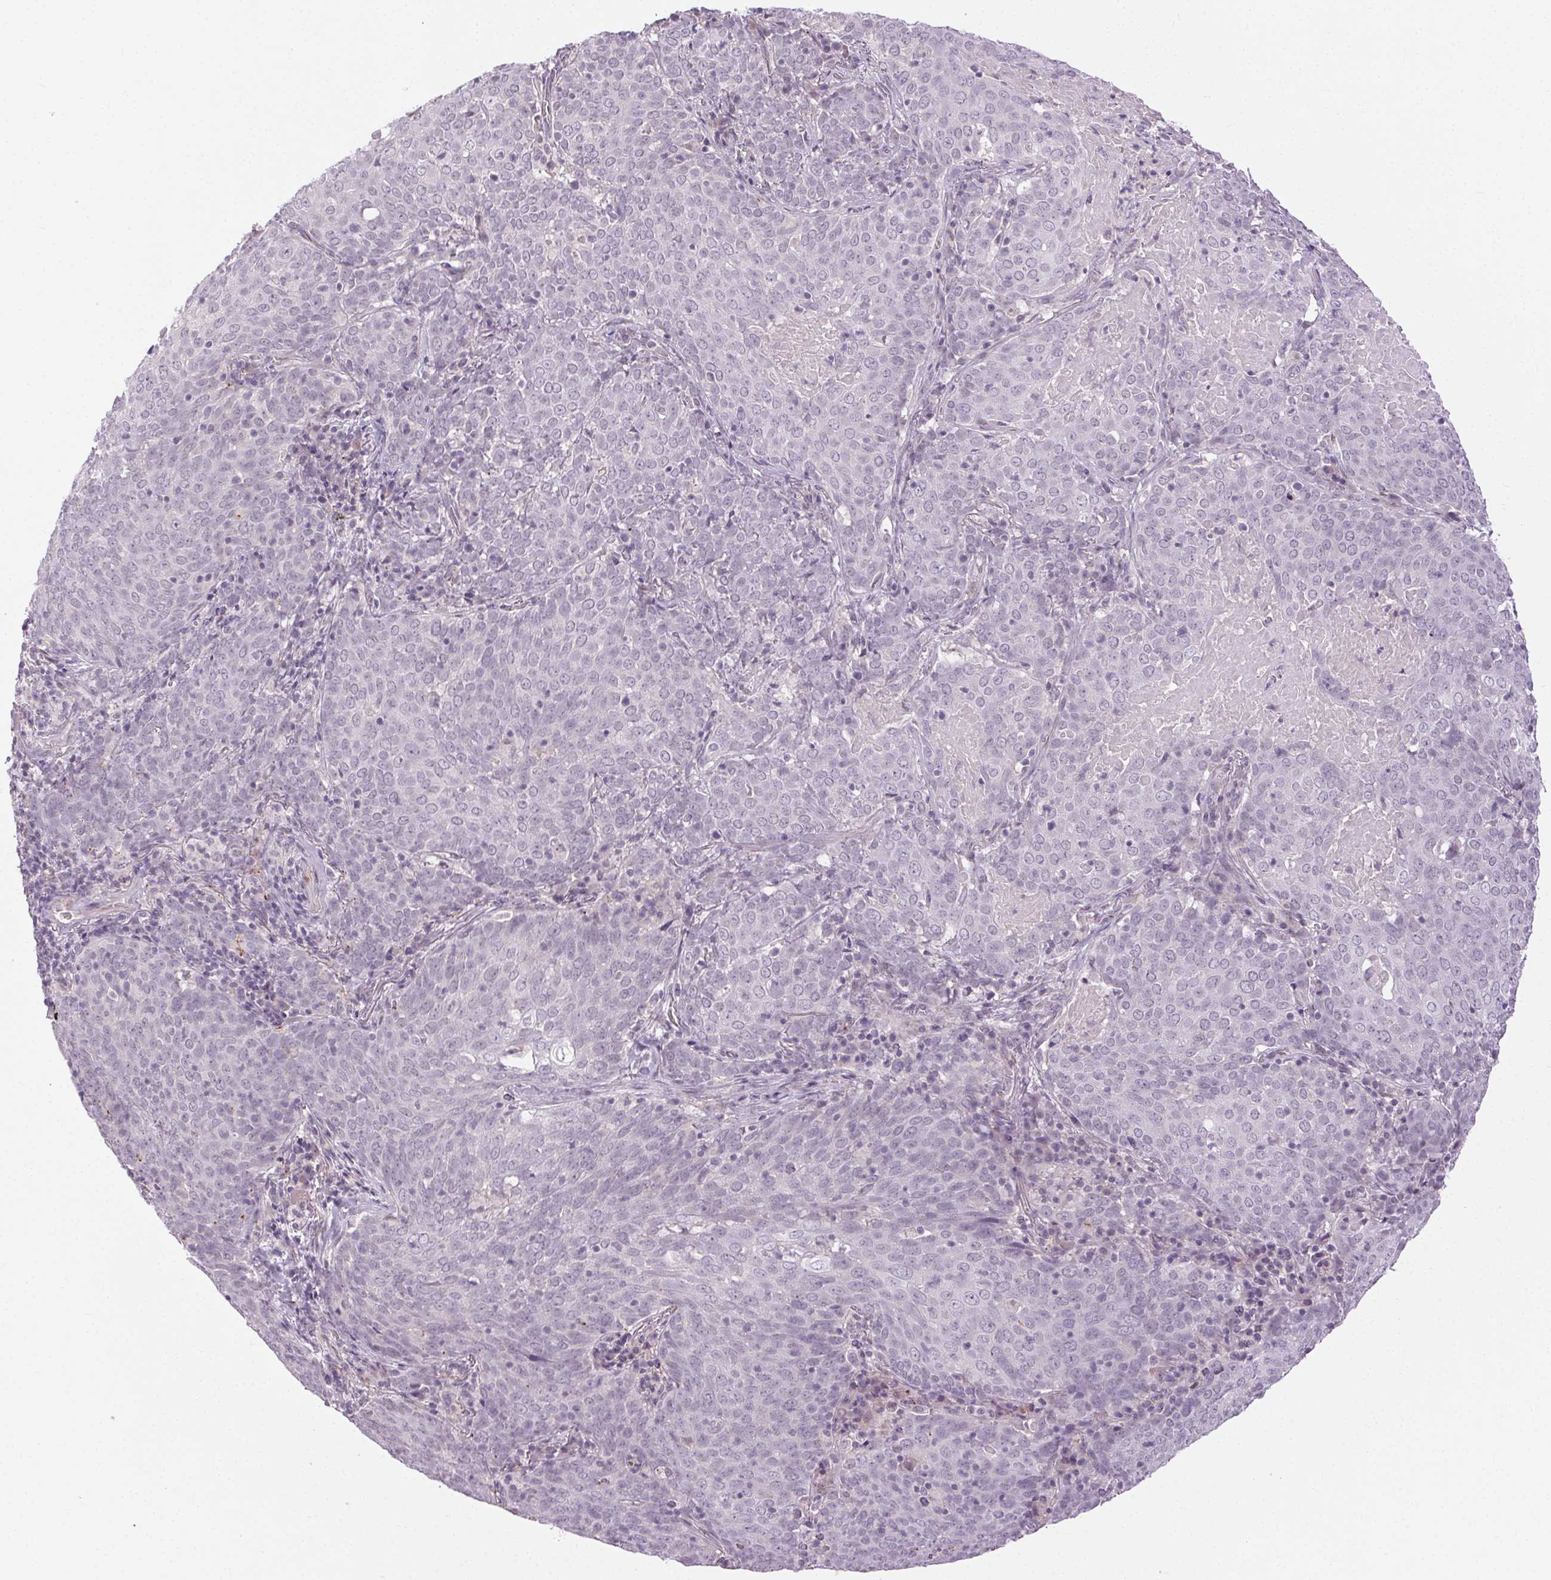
{"staining": {"intensity": "negative", "quantity": "none", "location": "none"}, "tissue": "lung cancer", "cell_type": "Tumor cells", "image_type": "cancer", "snomed": [{"axis": "morphology", "description": "Squamous cell carcinoma, NOS"}, {"axis": "topography", "description": "Lung"}], "caption": "Lung cancer (squamous cell carcinoma) was stained to show a protein in brown. There is no significant expression in tumor cells.", "gene": "FAM168A", "patient": {"sex": "male", "age": 82}}